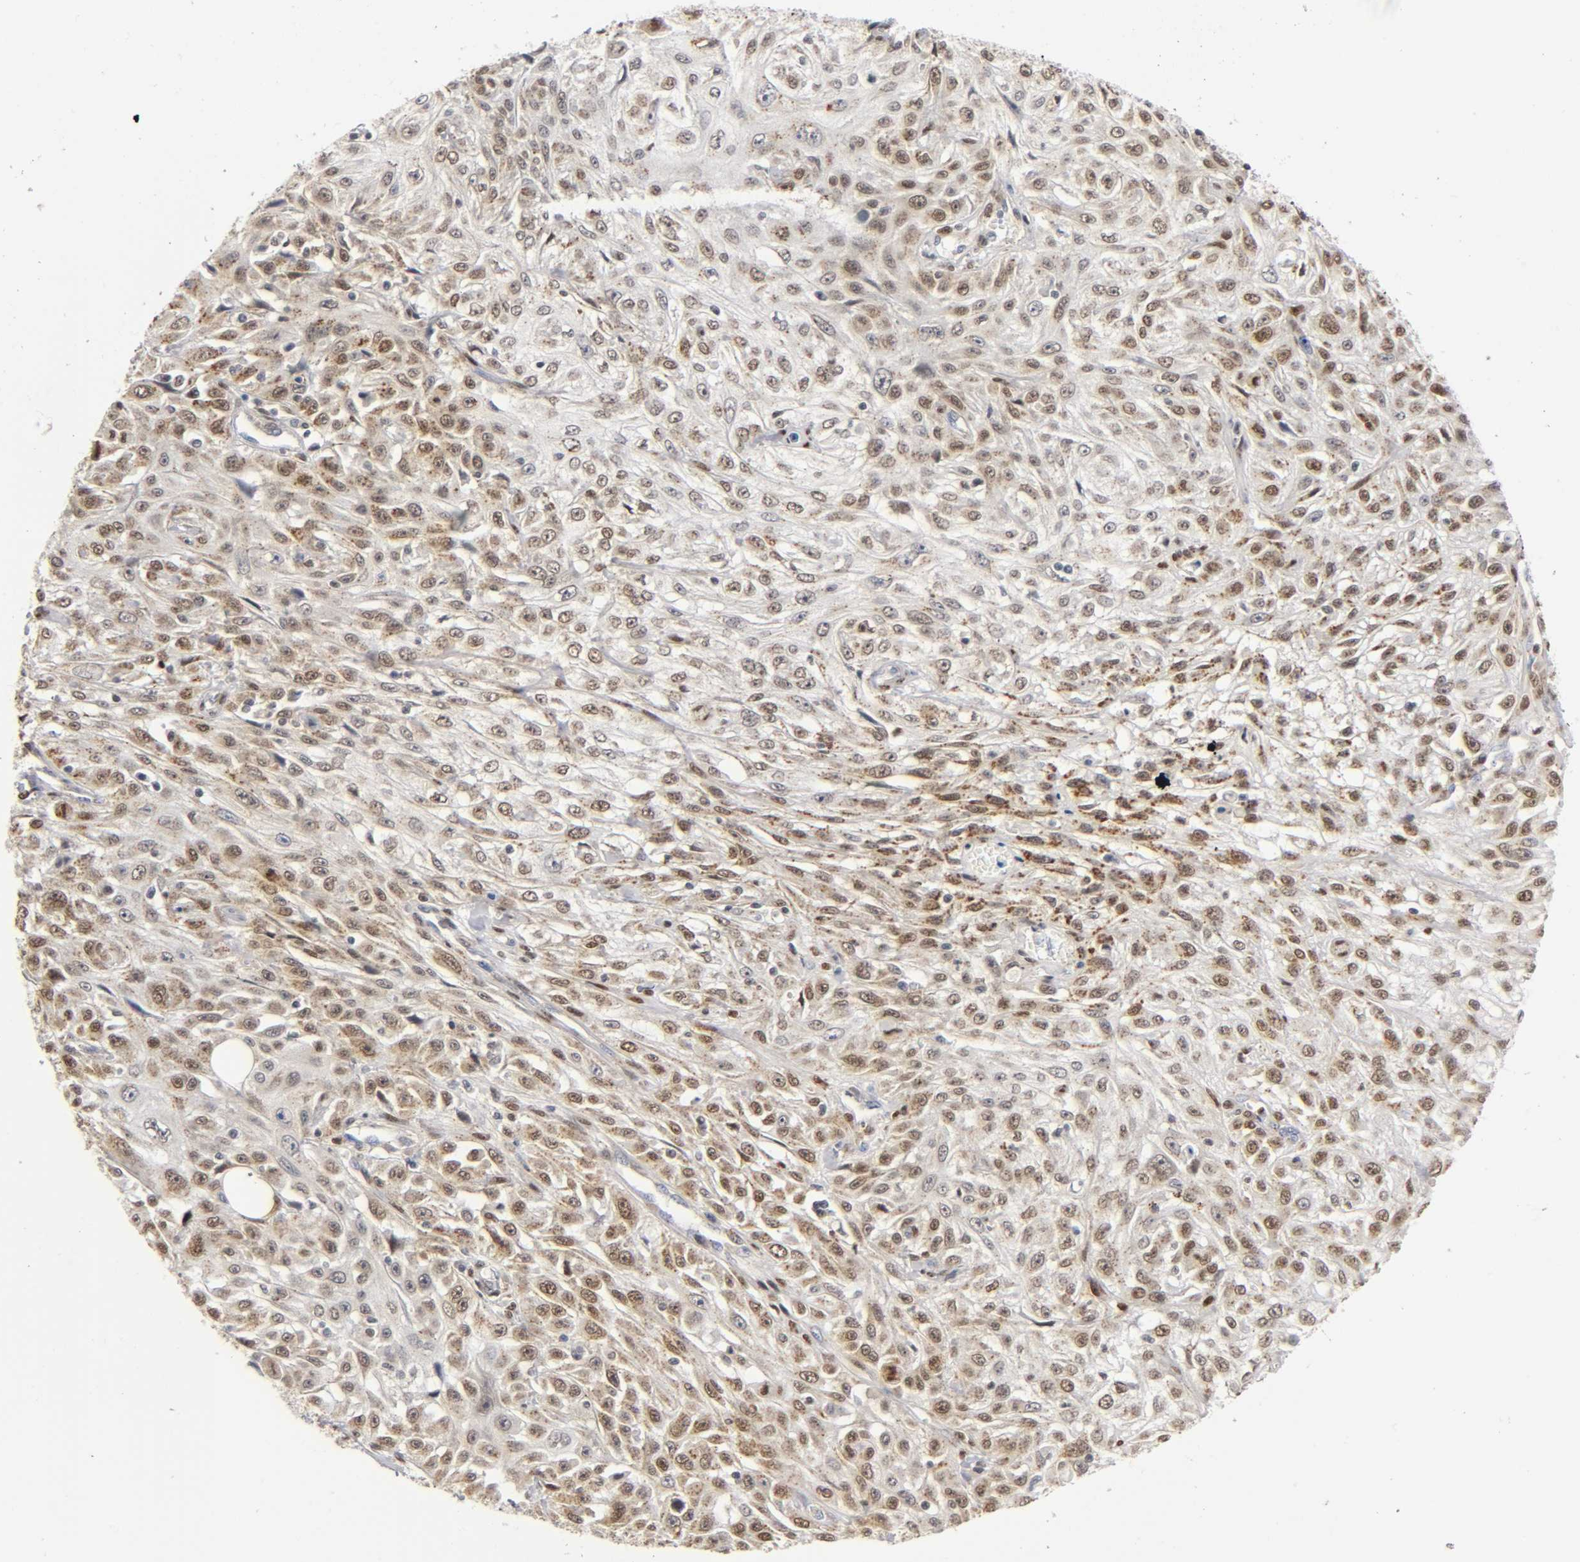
{"staining": {"intensity": "moderate", "quantity": ">75%", "location": "nuclear"}, "tissue": "skin cancer", "cell_type": "Tumor cells", "image_type": "cancer", "snomed": [{"axis": "morphology", "description": "Squamous cell carcinoma, NOS"}, {"axis": "topography", "description": "Skin"}], "caption": "IHC histopathology image of neoplastic tissue: skin squamous cell carcinoma stained using immunohistochemistry exhibits medium levels of moderate protein expression localized specifically in the nuclear of tumor cells, appearing as a nuclear brown color.", "gene": "RUNX1", "patient": {"sex": "male", "age": 75}}